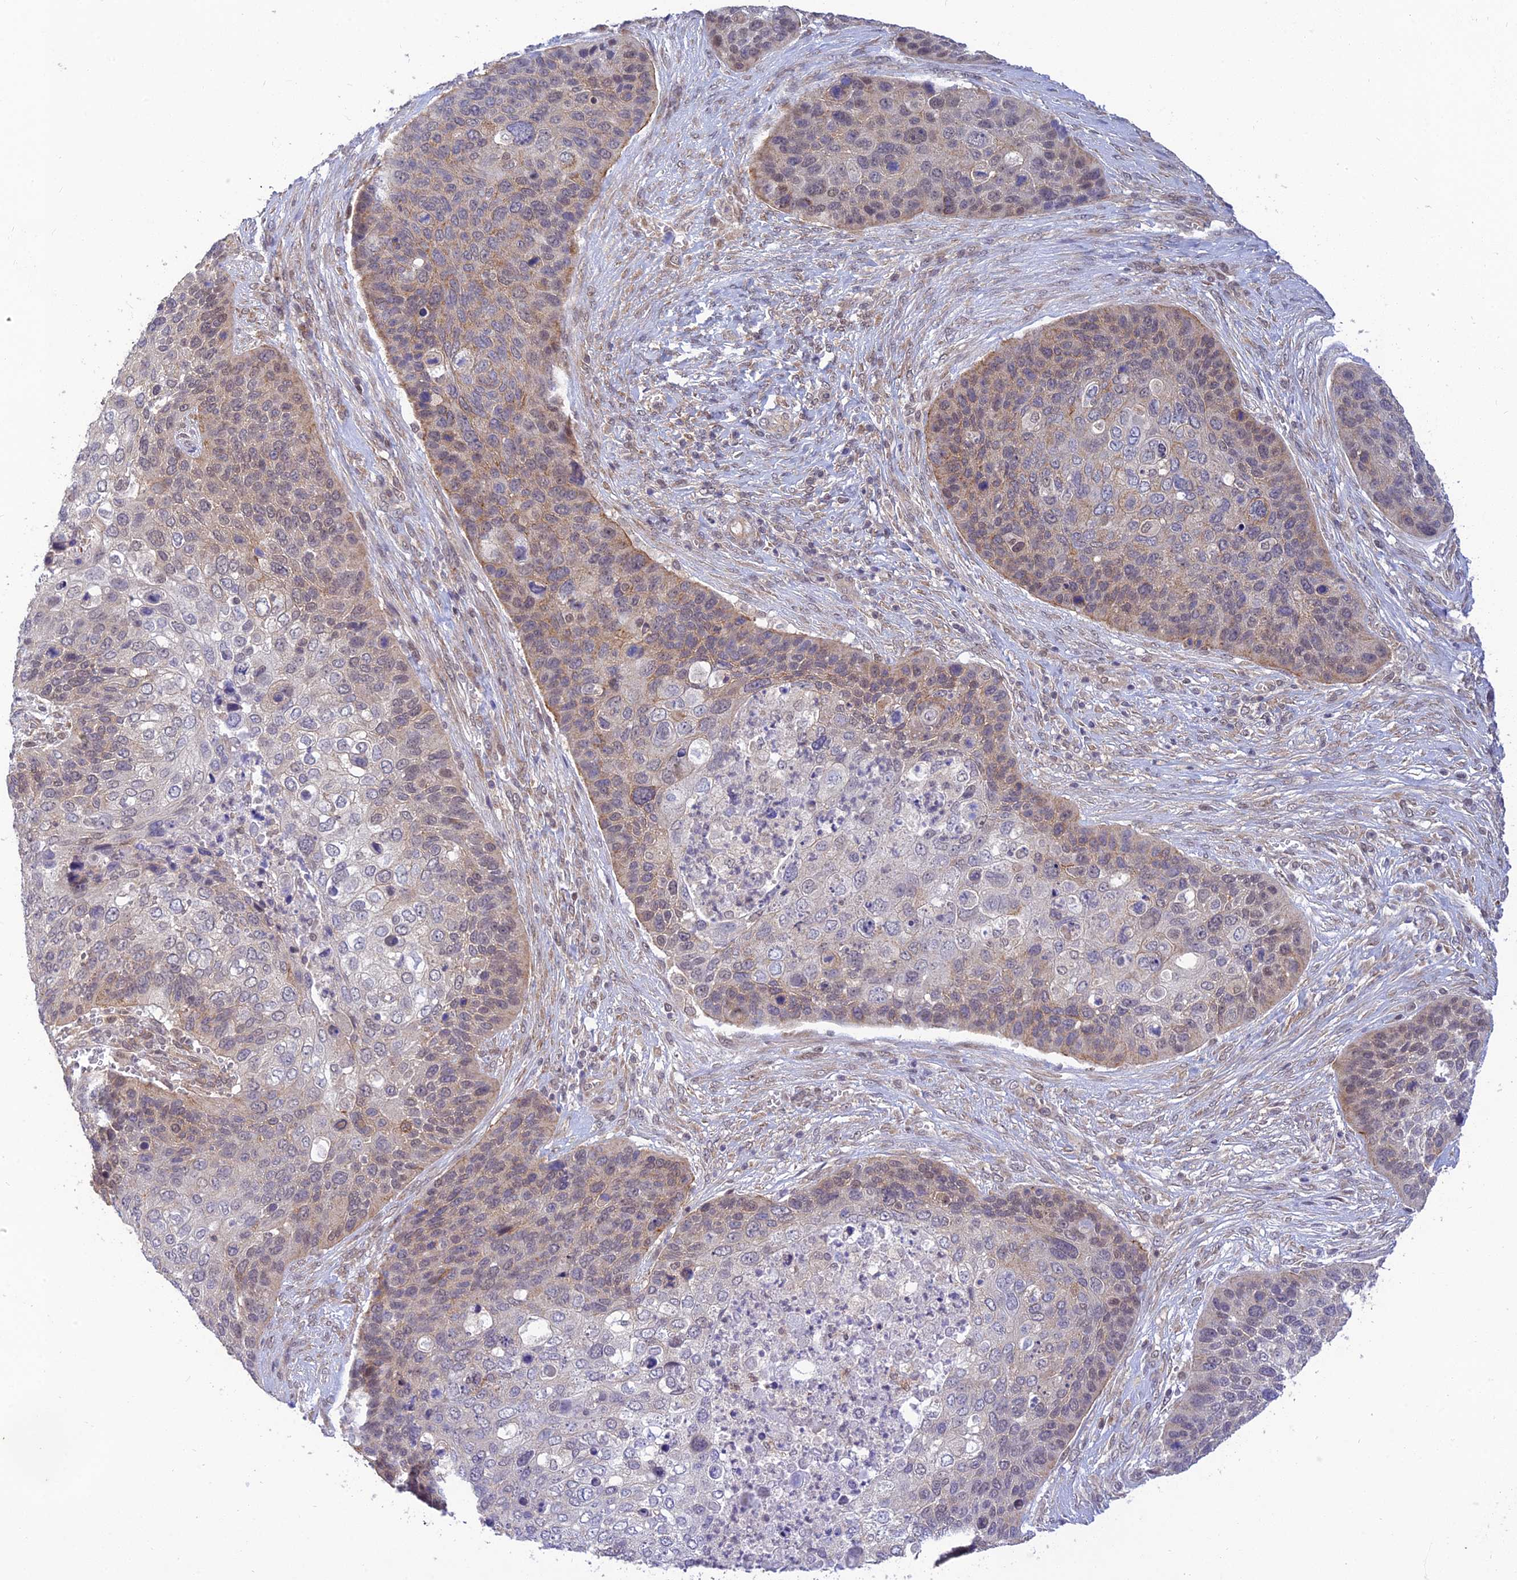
{"staining": {"intensity": "weak", "quantity": "25%-75%", "location": "cytoplasmic/membranous,nuclear"}, "tissue": "skin cancer", "cell_type": "Tumor cells", "image_type": "cancer", "snomed": [{"axis": "morphology", "description": "Basal cell carcinoma"}, {"axis": "topography", "description": "Skin"}], "caption": "Human skin cancer stained with a protein marker displays weak staining in tumor cells.", "gene": "SKIC8", "patient": {"sex": "female", "age": 74}}